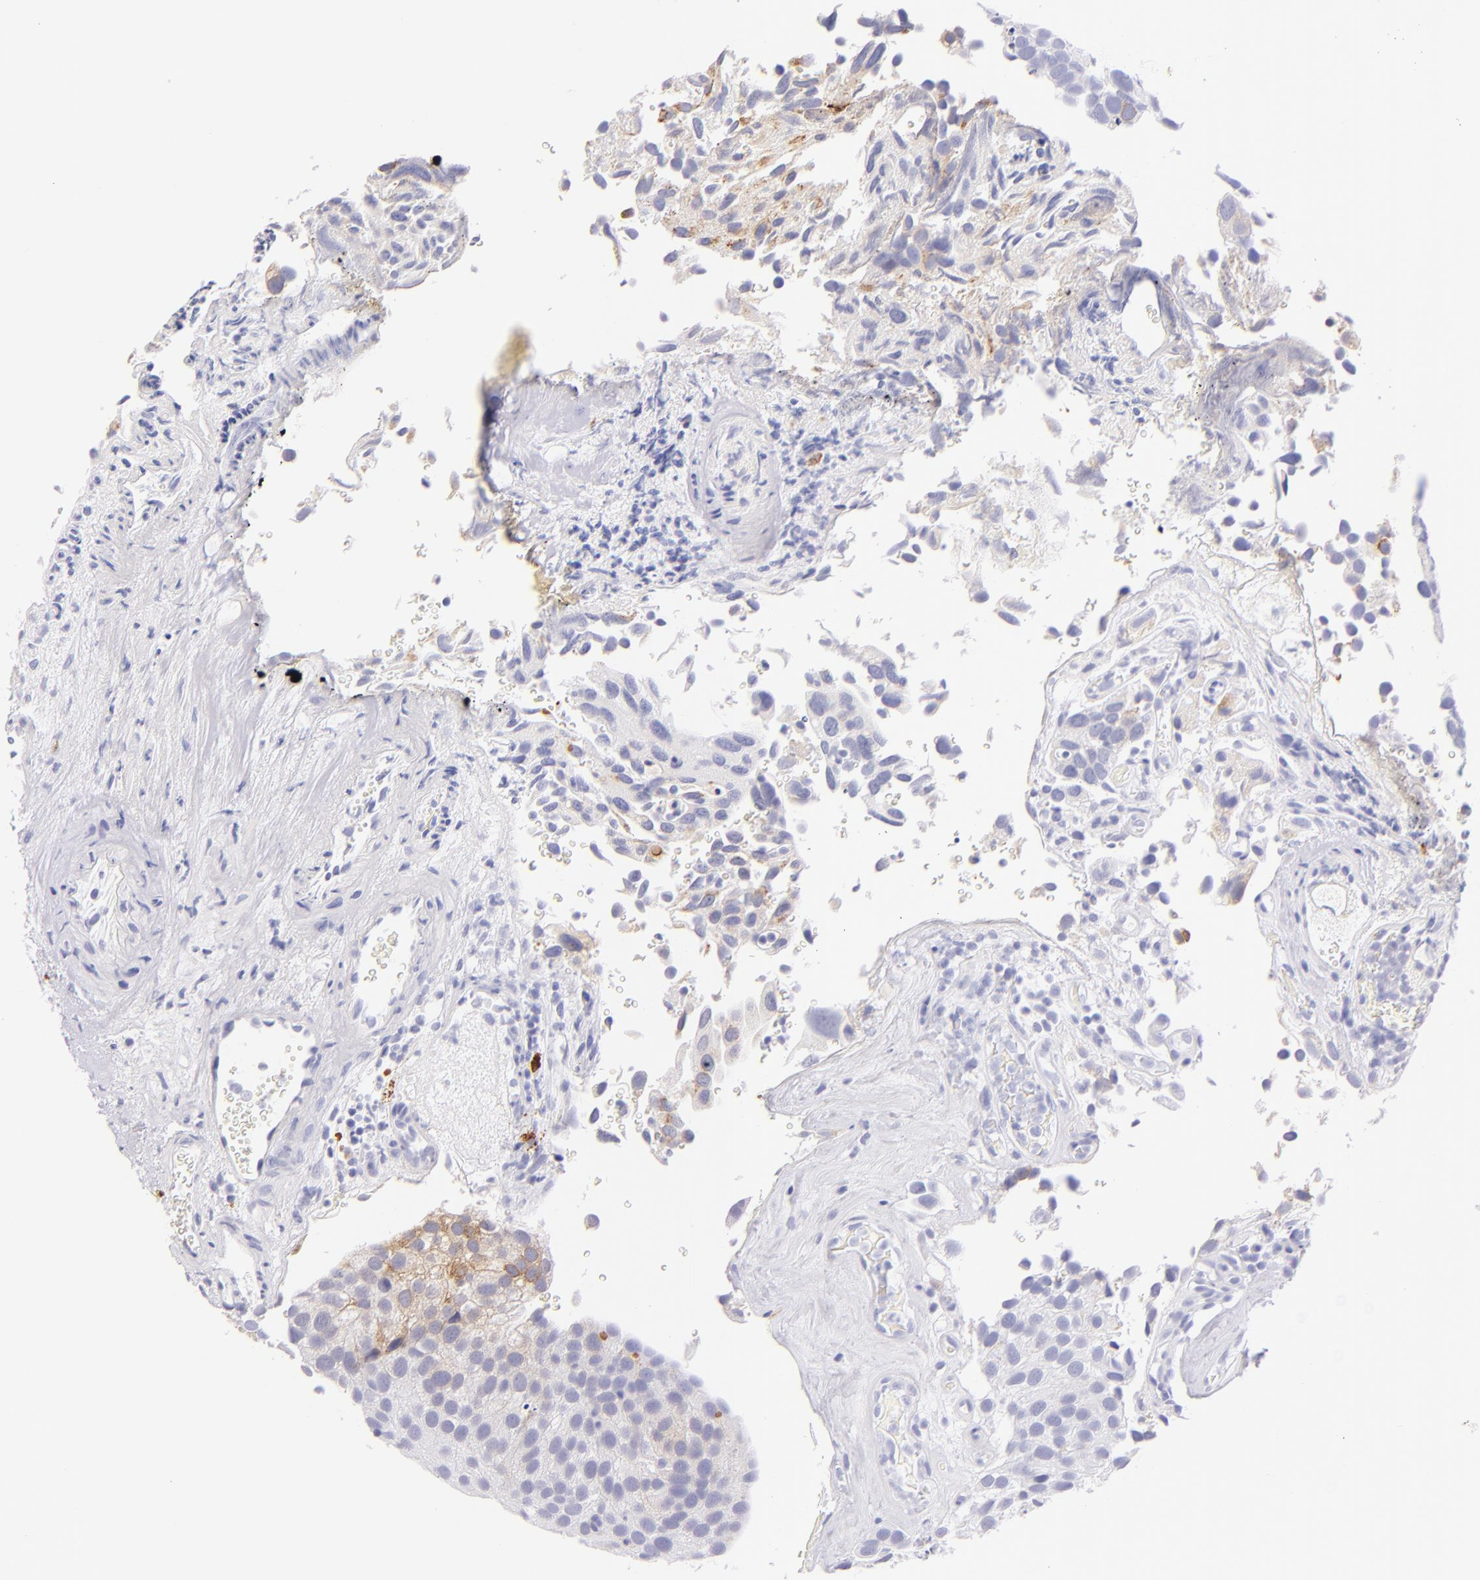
{"staining": {"intensity": "moderate", "quantity": "<25%", "location": "cytoplasmic/membranous"}, "tissue": "urothelial cancer", "cell_type": "Tumor cells", "image_type": "cancer", "snomed": [{"axis": "morphology", "description": "Urothelial carcinoma, High grade"}, {"axis": "topography", "description": "Urinary bladder"}], "caption": "High-grade urothelial carcinoma stained for a protein displays moderate cytoplasmic/membranous positivity in tumor cells.", "gene": "SDC1", "patient": {"sex": "male", "age": 72}}